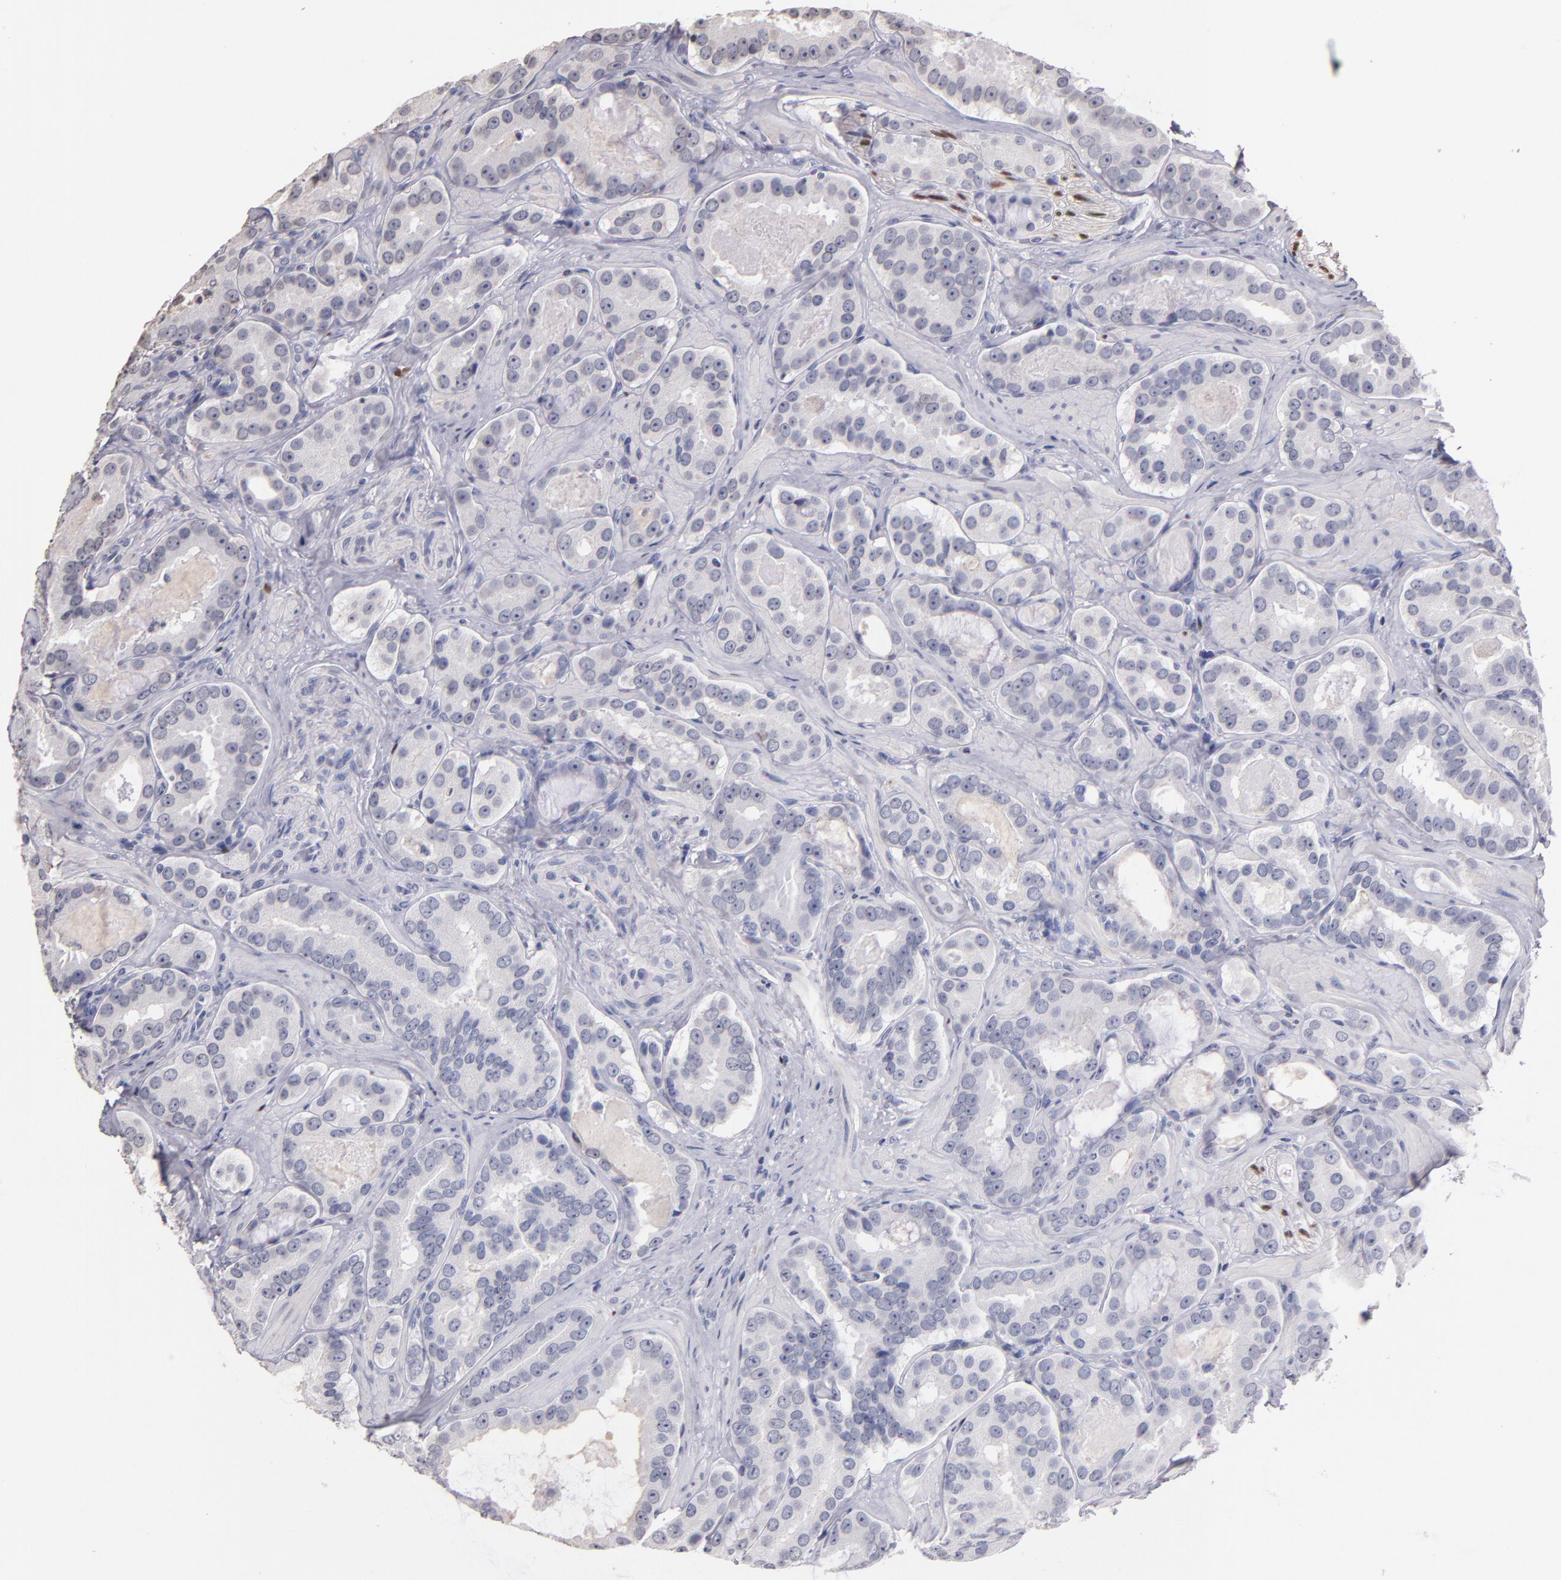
{"staining": {"intensity": "negative", "quantity": "none", "location": "none"}, "tissue": "prostate cancer", "cell_type": "Tumor cells", "image_type": "cancer", "snomed": [{"axis": "morphology", "description": "Adenocarcinoma, Low grade"}, {"axis": "topography", "description": "Prostate"}], "caption": "Protein analysis of prostate cancer (low-grade adenocarcinoma) displays no significant expression in tumor cells. The staining was performed using DAB to visualize the protein expression in brown, while the nuclei were stained in blue with hematoxylin (Magnification: 20x).", "gene": "SOX10", "patient": {"sex": "male", "age": 59}}